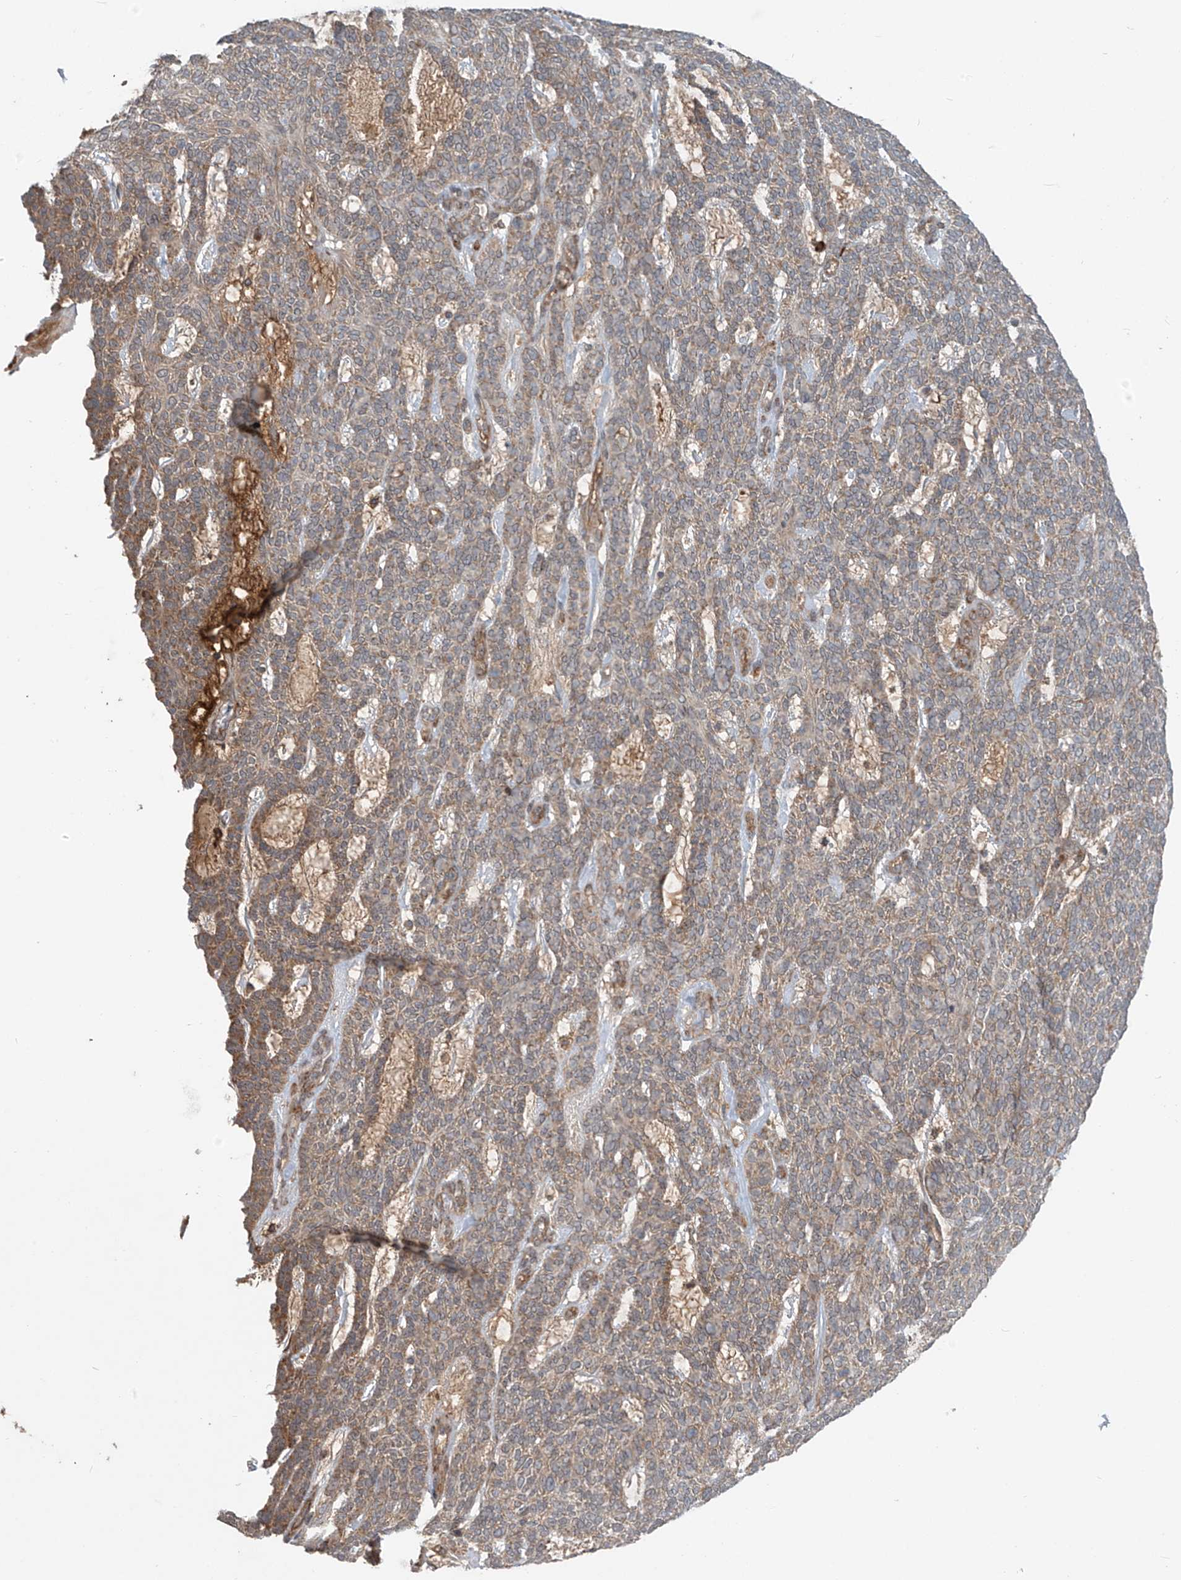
{"staining": {"intensity": "moderate", "quantity": ">75%", "location": "cytoplasmic/membranous"}, "tissue": "skin cancer", "cell_type": "Tumor cells", "image_type": "cancer", "snomed": [{"axis": "morphology", "description": "Squamous cell carcinoma, NOS"}, {"axis": "topography", "description": "Skin"}], "caption": "Protein staining of squamous cell carcinoma (skin) tissue displays moderate cytoplasmic/membranous expression in about >75% of tumor cells. Nuclei are stained in blue.", "gene": "KATNIP", "patient": {"sex": "female", "age": 90}}